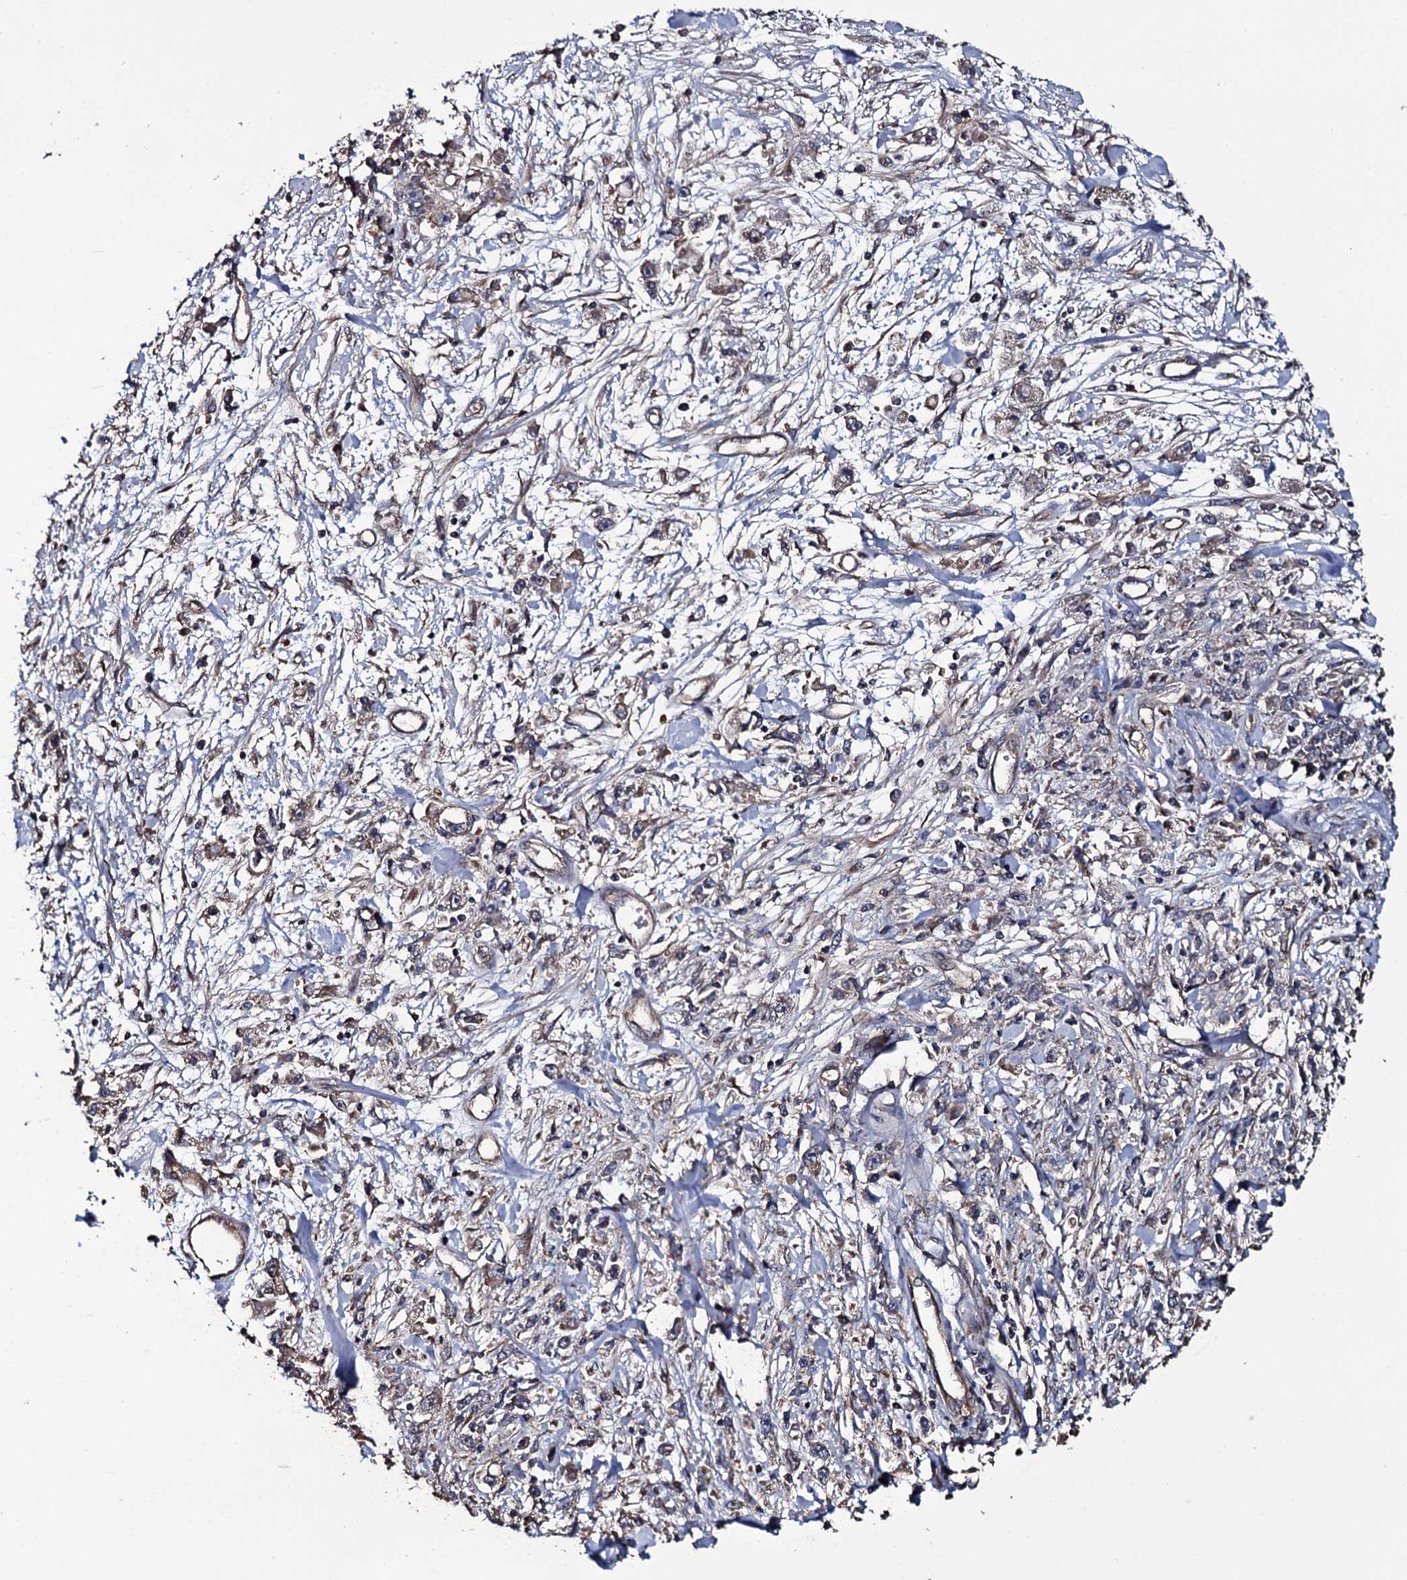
{"staining": {"intensity": "weak", "quantity": "25%-75%", "location": "cytoplasmic/membranous"}, "tissue": "stomach cancer", "cell_type": "Tumor cells", "image_type": "cancer", "snomed": [{"axis": "morphology", "description": "Adenocarcinoma, NOS"}, {"axis": "topography", "description": "Stomach"}], "caption": "The photomicrograph demonstrates staining of stomach cancer (adenocarcinoma), revealing weak cytoplasmic/membranous protein staining (brown color) within tumor cells. The protein of interest is stained brown, and the nuclei are stained in blue (DAB IHC with brightfield microscopy, high magnification).", "gene": "TTC23", "patient": {"sex": "female", "age": 59}}